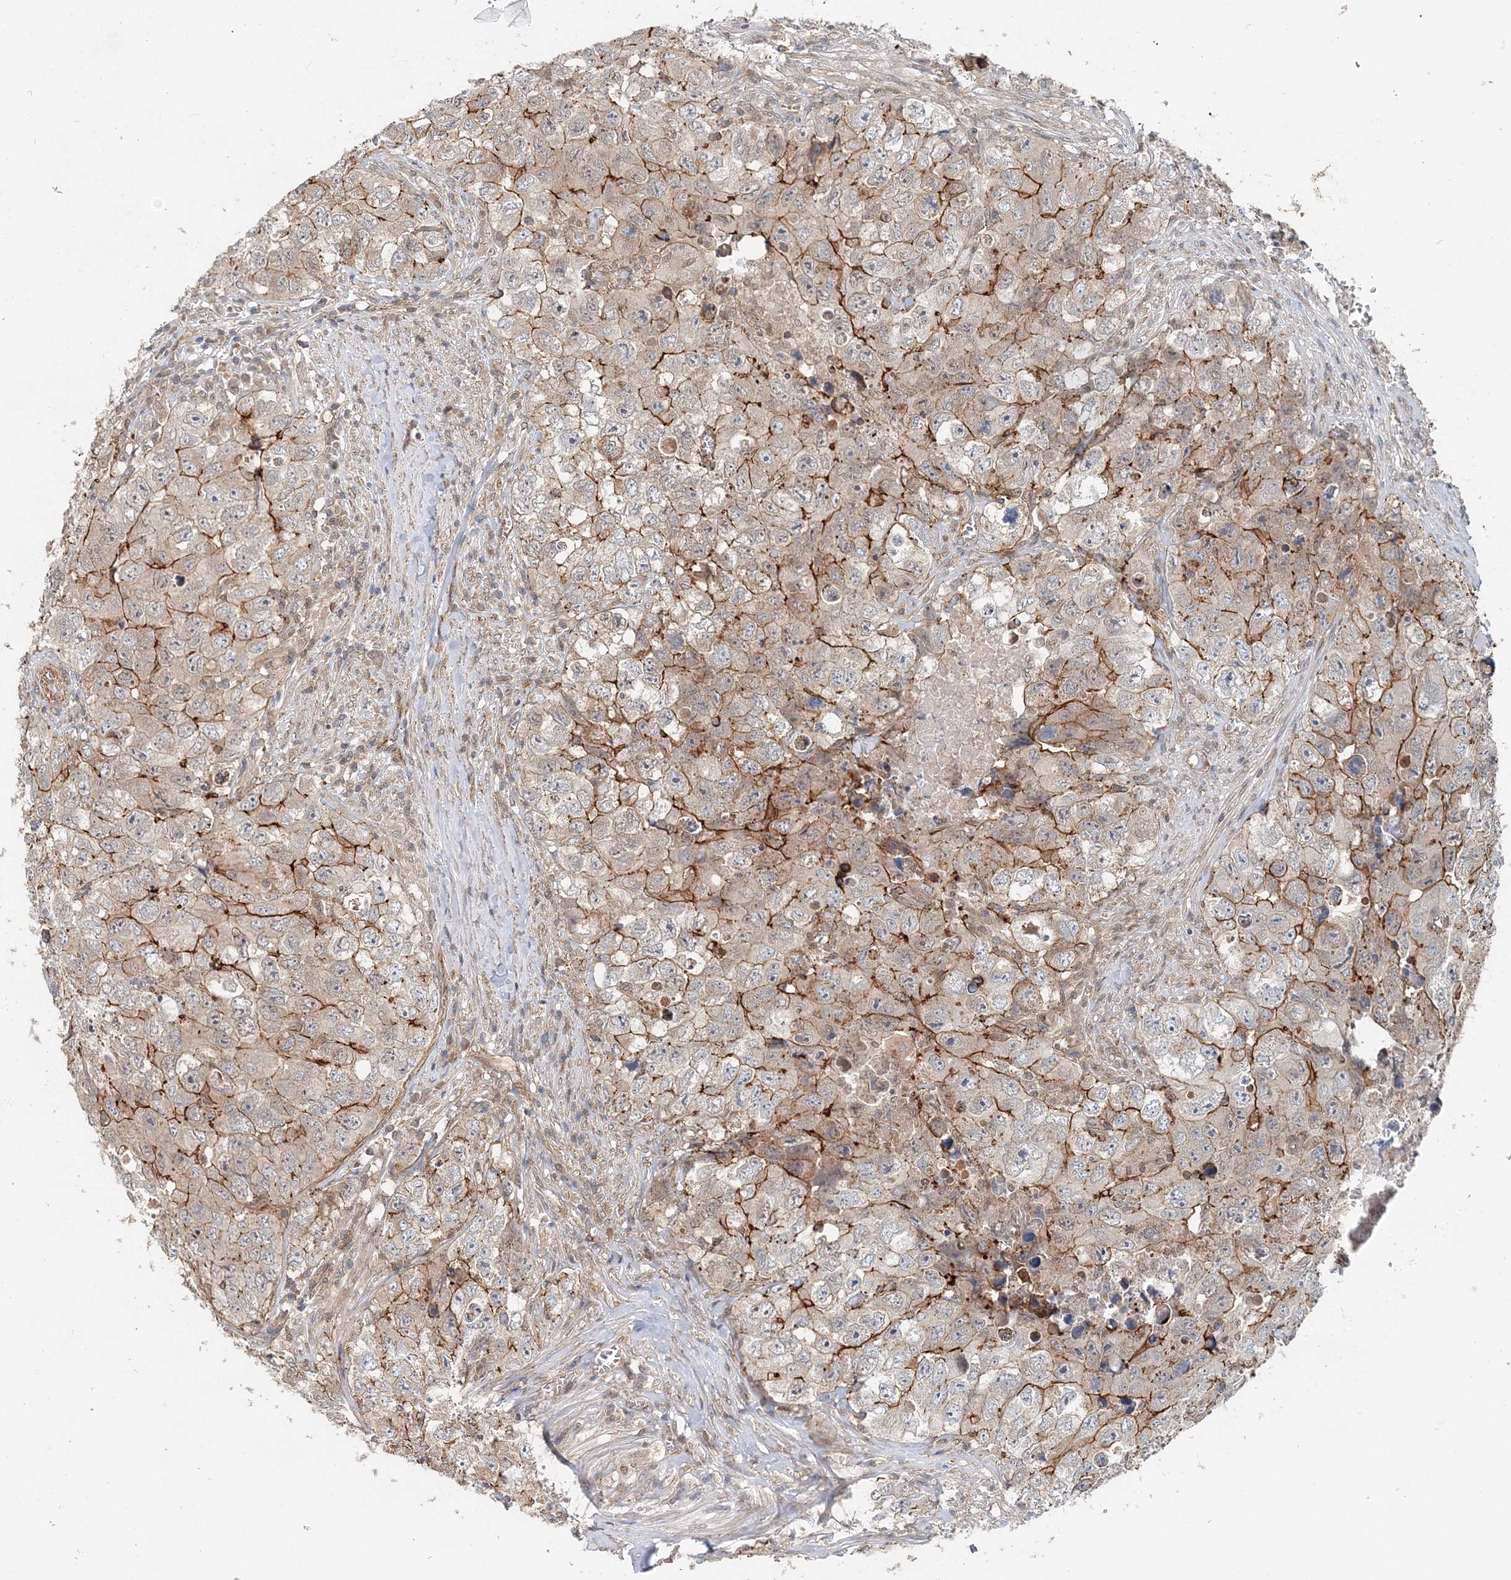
{"staining": {"intensity": "moderate", "quantity": "25%-75%", "location": "cytoplasmic/membranous"}, "tissue": "testis cancer", "cell_type": "Tumor cells", "image_type": "cancer", "snomed": [{"axis": "morphology", "description": "Seminoma, NOS"}, {"axis": "morphology", "description": "Carcinoma, Embryonal, NOS"}, {"axis": "topography", "description": "Testis"}], "caption": "High-magnification brightfield microscopy of seminoma (testis) stained with DAB (brown) and counterstained with hematoxylin (blue). tumor cells exhibit moderate cytoplasmic/membranous positivity is seen in approximately25%-75% of cells.", "gene": "MAT2B", "patient": {"sex": "male", "age": 43}}